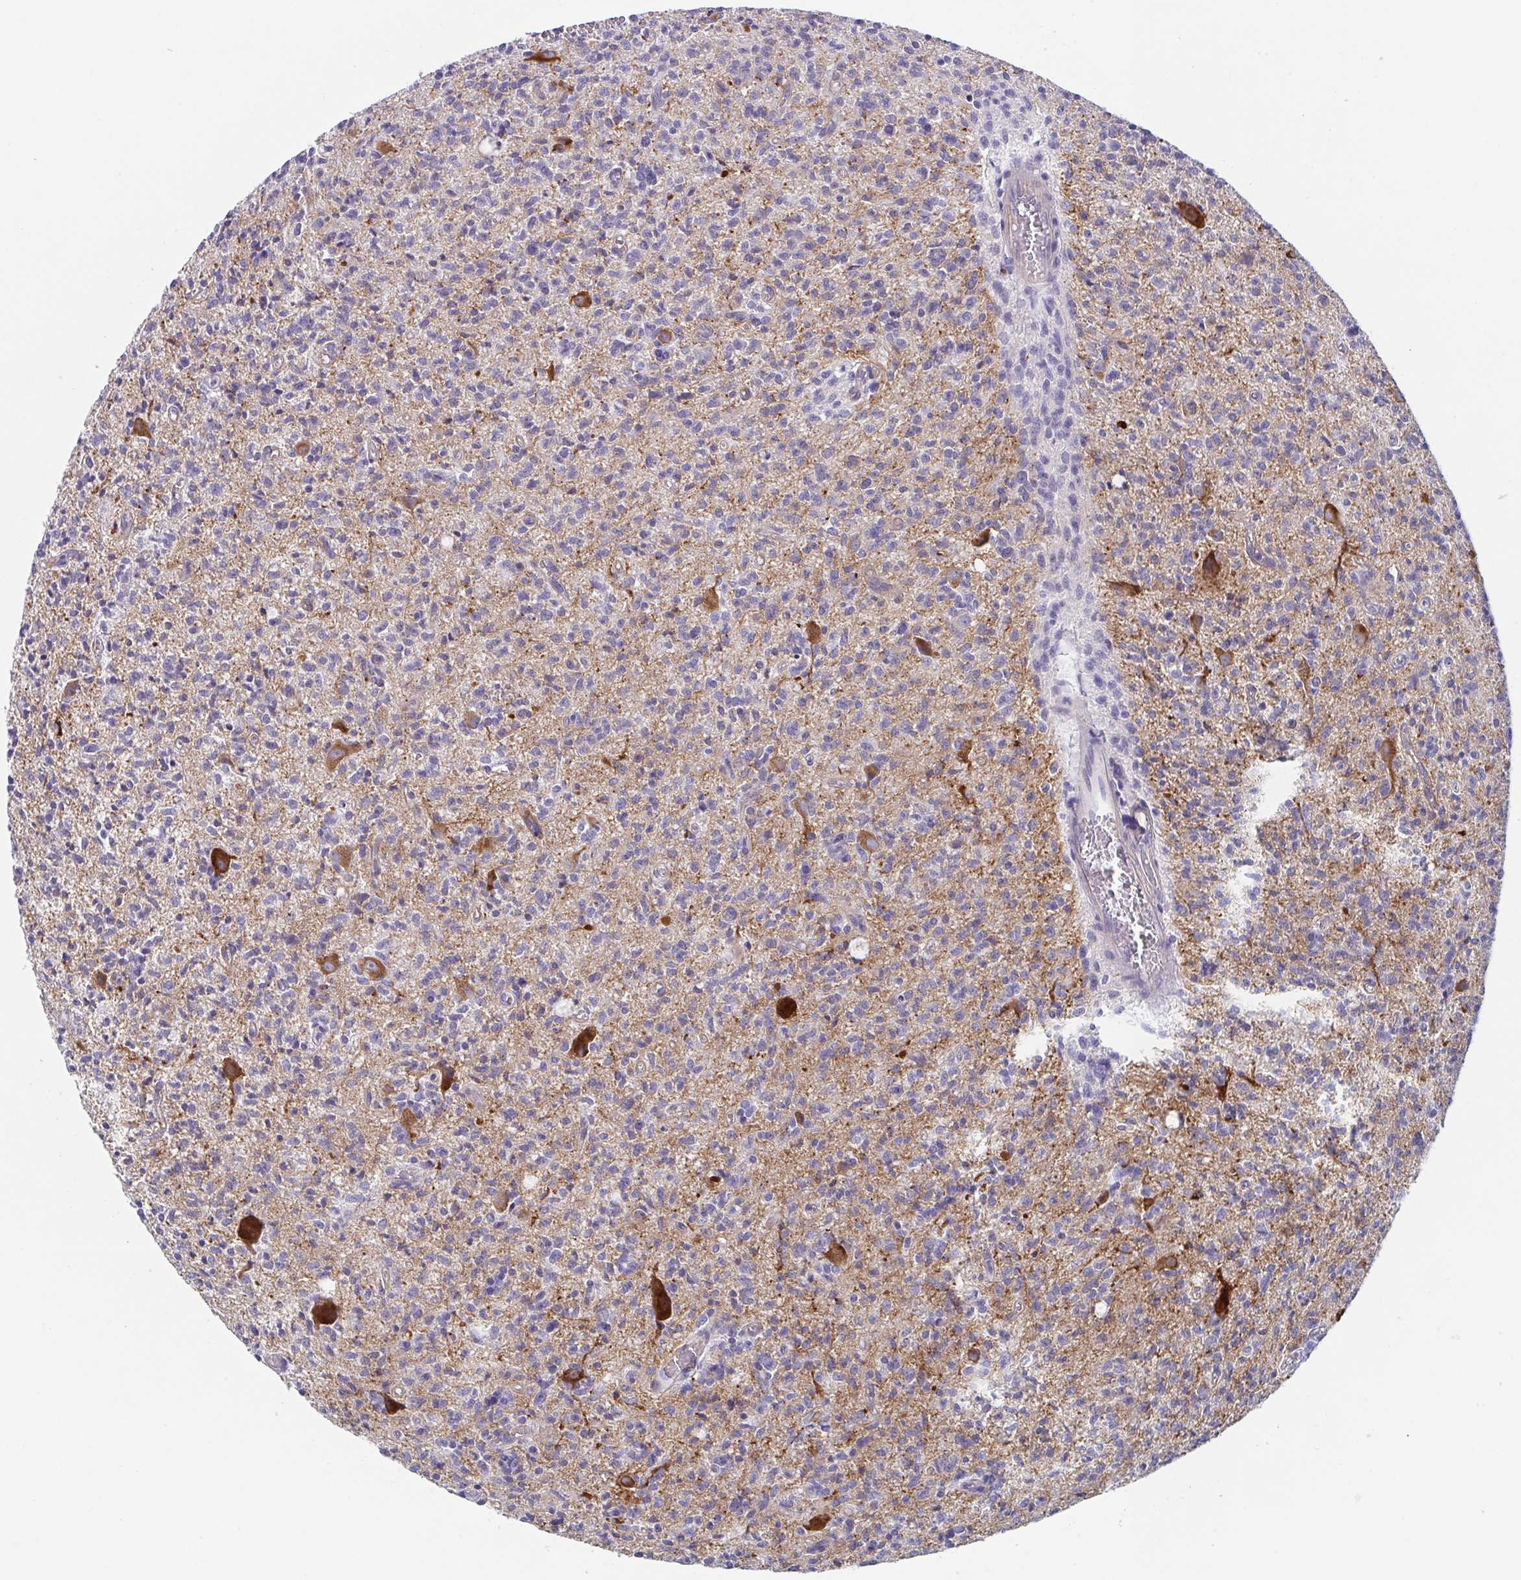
{"staining": {"intensity": "negative", "quantity": "none", "location": "none"}, "tissue": "glioma", "cell_type": "Tumor cells", "image_type": "cancer", "snomed": [{"axis": "morphology", "description": "Glioma, malignant, Low grade"}, {"axis": "topography", "description": "Brain"}], "caption": "Tumor cells are negative for protein expression in human malignant low-grade glioma.", "gene": "DYNC1I1", "patient": {"sex": "male", "age": 64}}